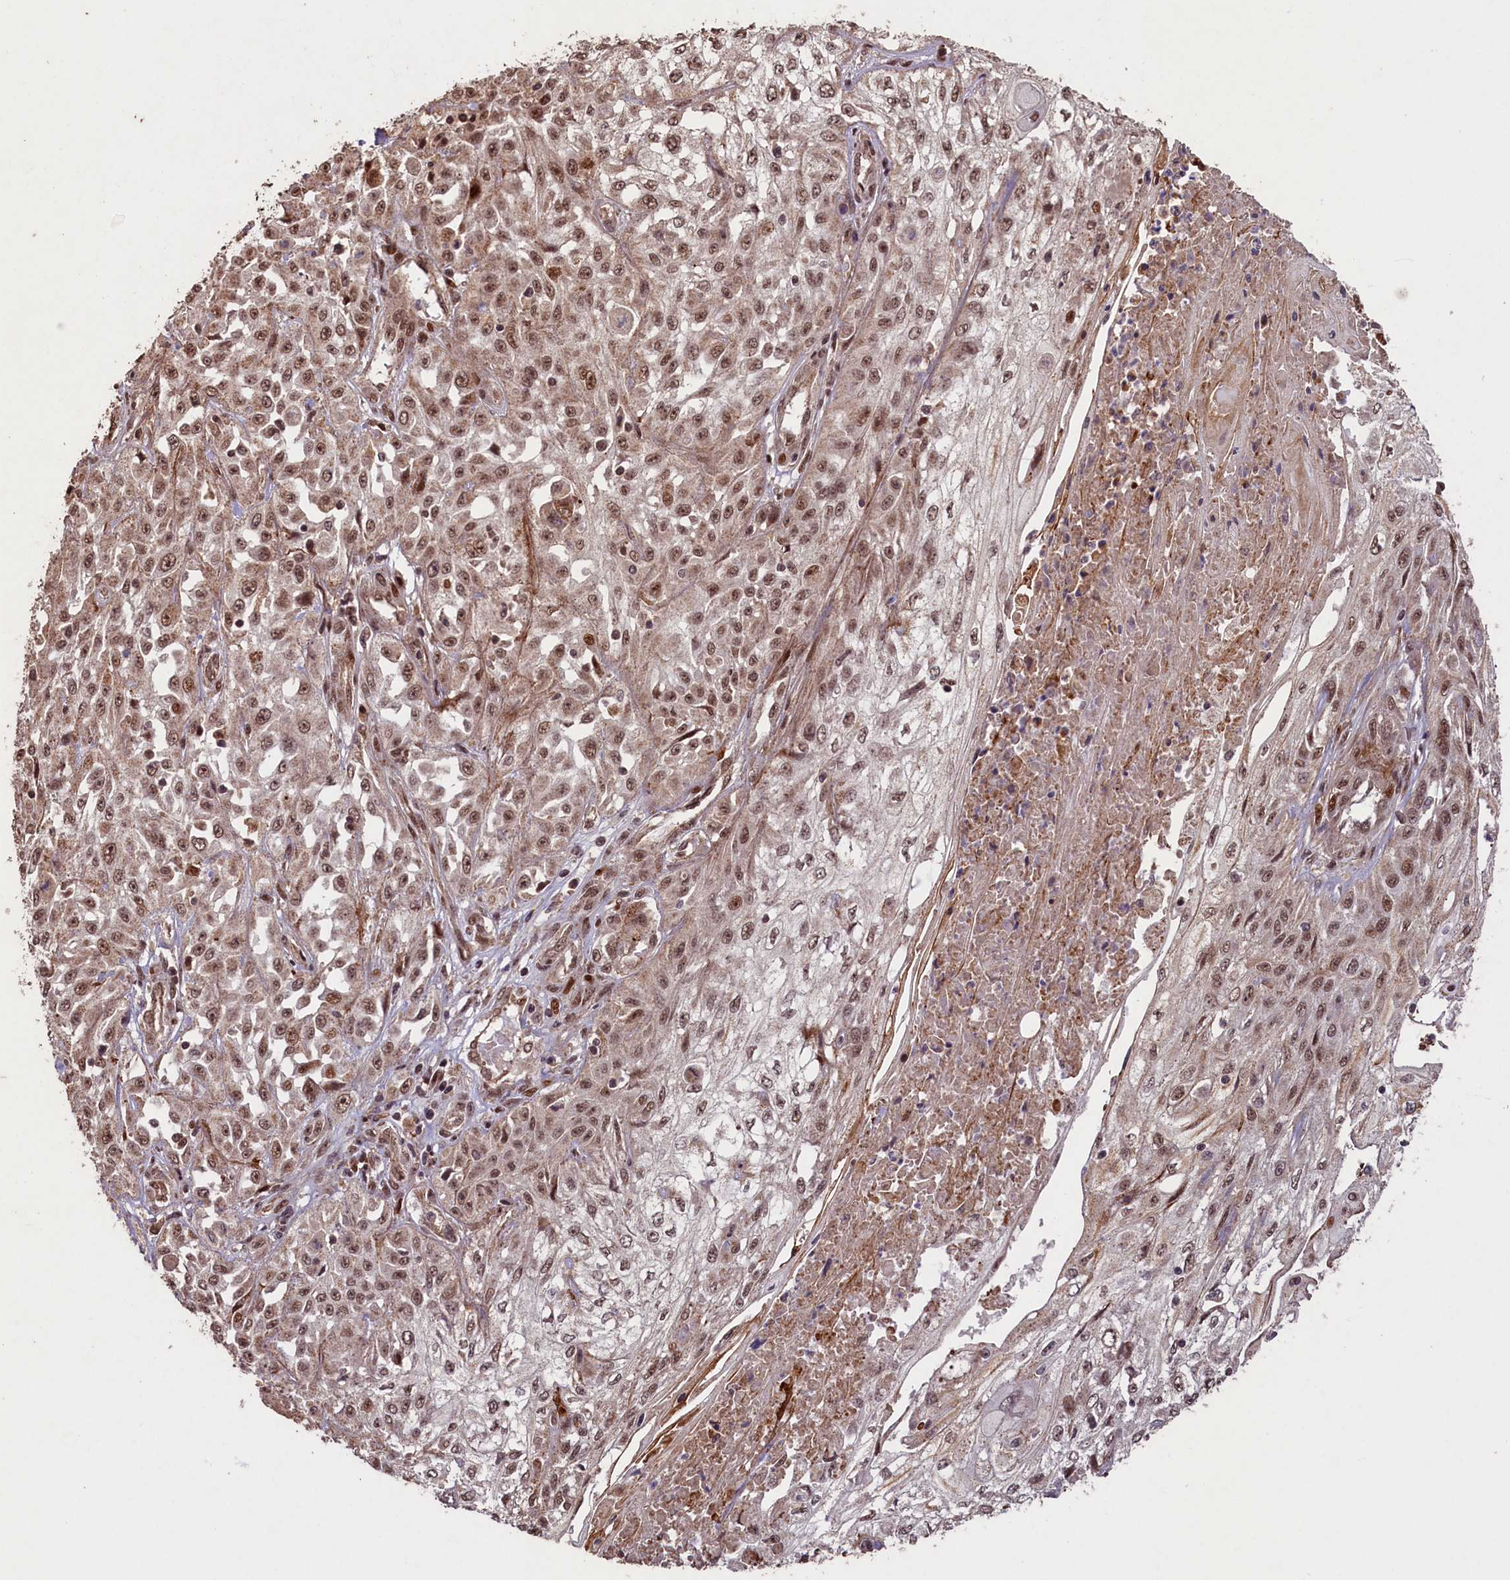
{"staining": {"intensity": "moderate", "quantity": ">75%", "location": "nuclear"}, "tissue": "skin cancer", "cell_type": "Tumor cells", "image_type": "cancer", "snomed": [{"axis": "morphology", "description": "Squamous cell carcinoma, NOS"}, {"axis": "morphology", "description": "Squamous cell carcinoma, metastatic, NOS"}, {"axis": "topography", "description": "Skin"}, {"axis": "topography", "description": "Lymph node"}], "caption": "Immunohistochemical staining of squamous cell carcinoma (skin) demonstrates medium levels of moderate nuclear protein expression in about >75% of tumor cells.", "gene": "SHPRH", "patient": {"sex": "male", "age": 75}}